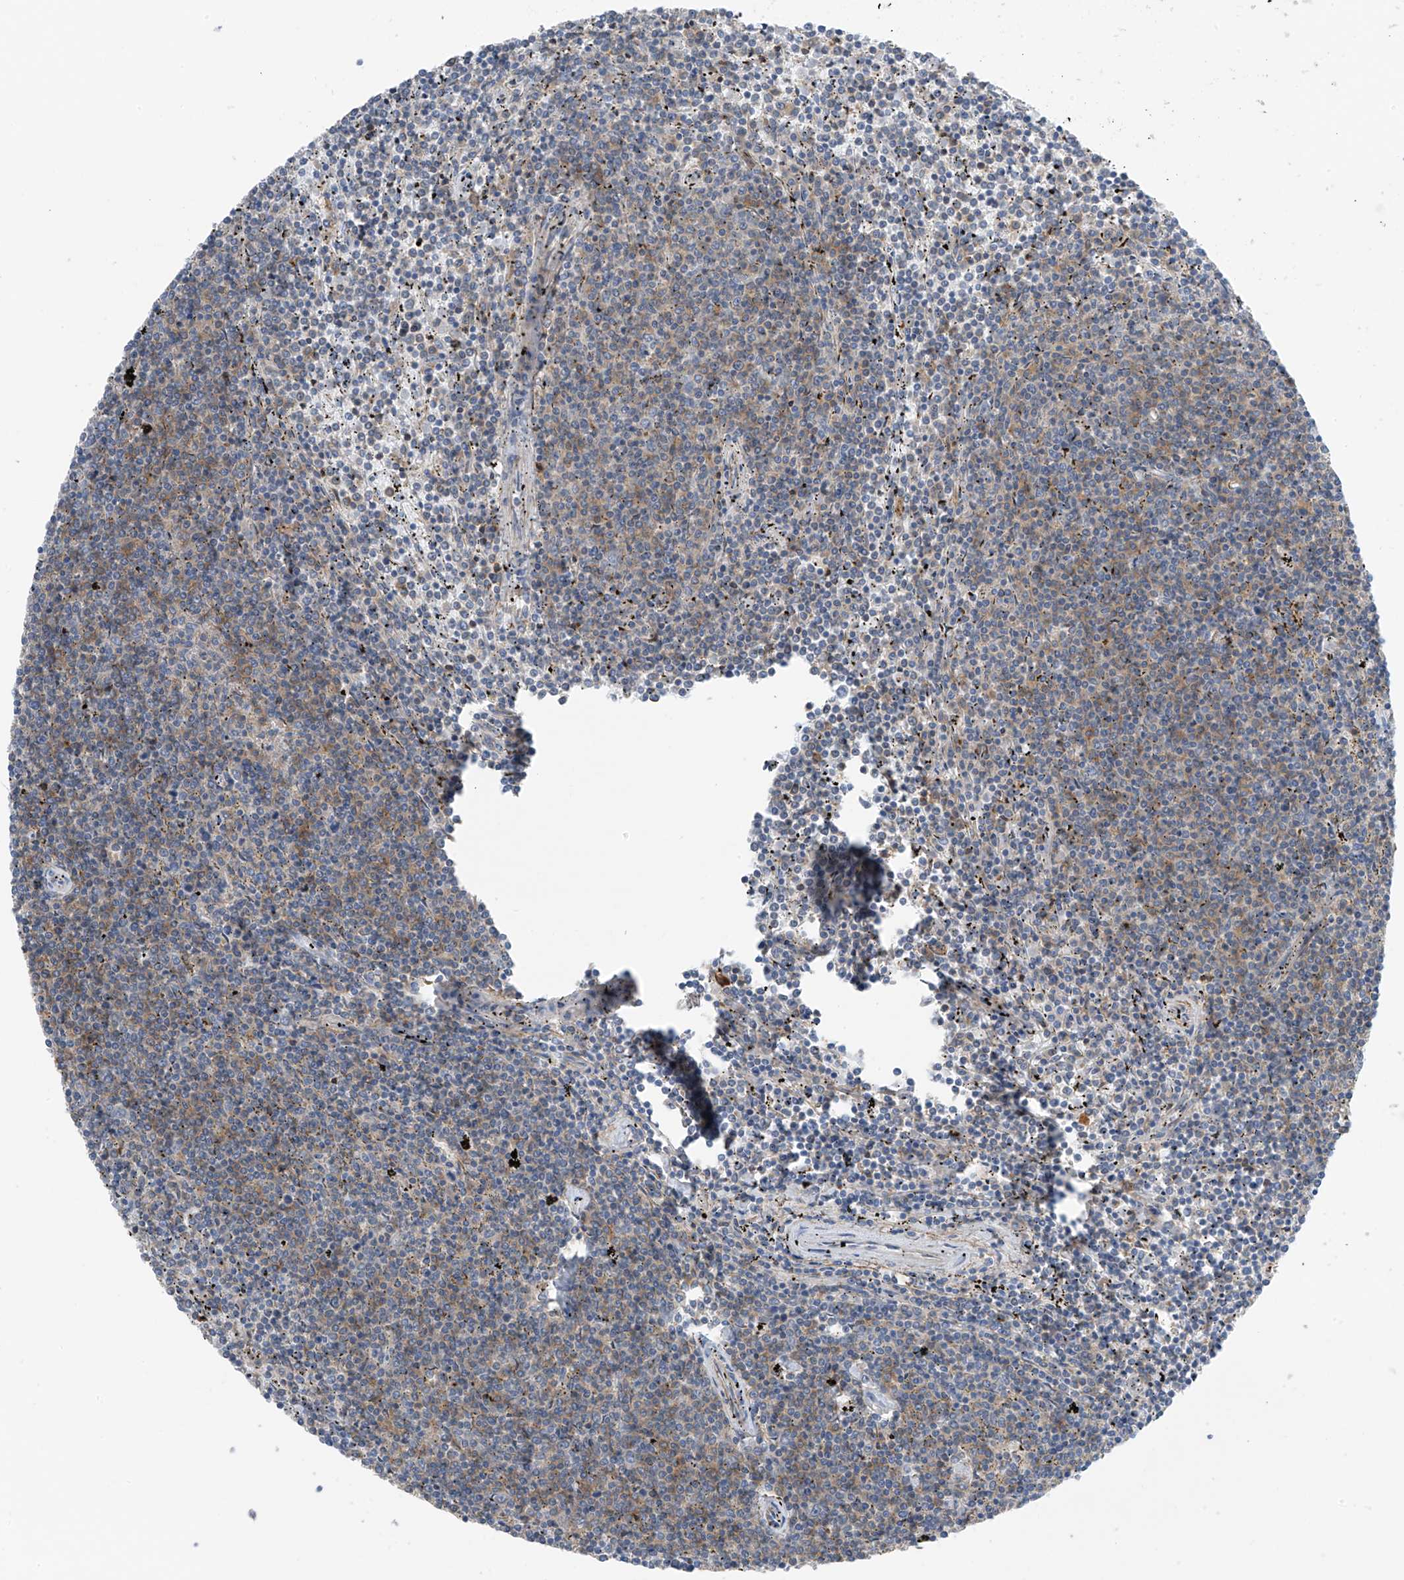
{"staining": {"intensity": "weak", "quantity": "25%-75%", "location": "cytoplasmic/membranous"}, "tissue": "lymphoma", "cell_type": "Tumor cells", "image_type": "cancer", "snomed": [{"axis": "morphology", "description": "Malignant lymphoma, non-Hodgkin's type, Low grade"}, {"axis": "topography", "description": "Spleen"}], "caption": "Tumor cells demonstrate low levels of weak cytoplasmic/membranous positivity in about 25%-75% of cells in lymphoma.", "gene": "NALCN", "patient": {"sex": "female", "age": 50}}